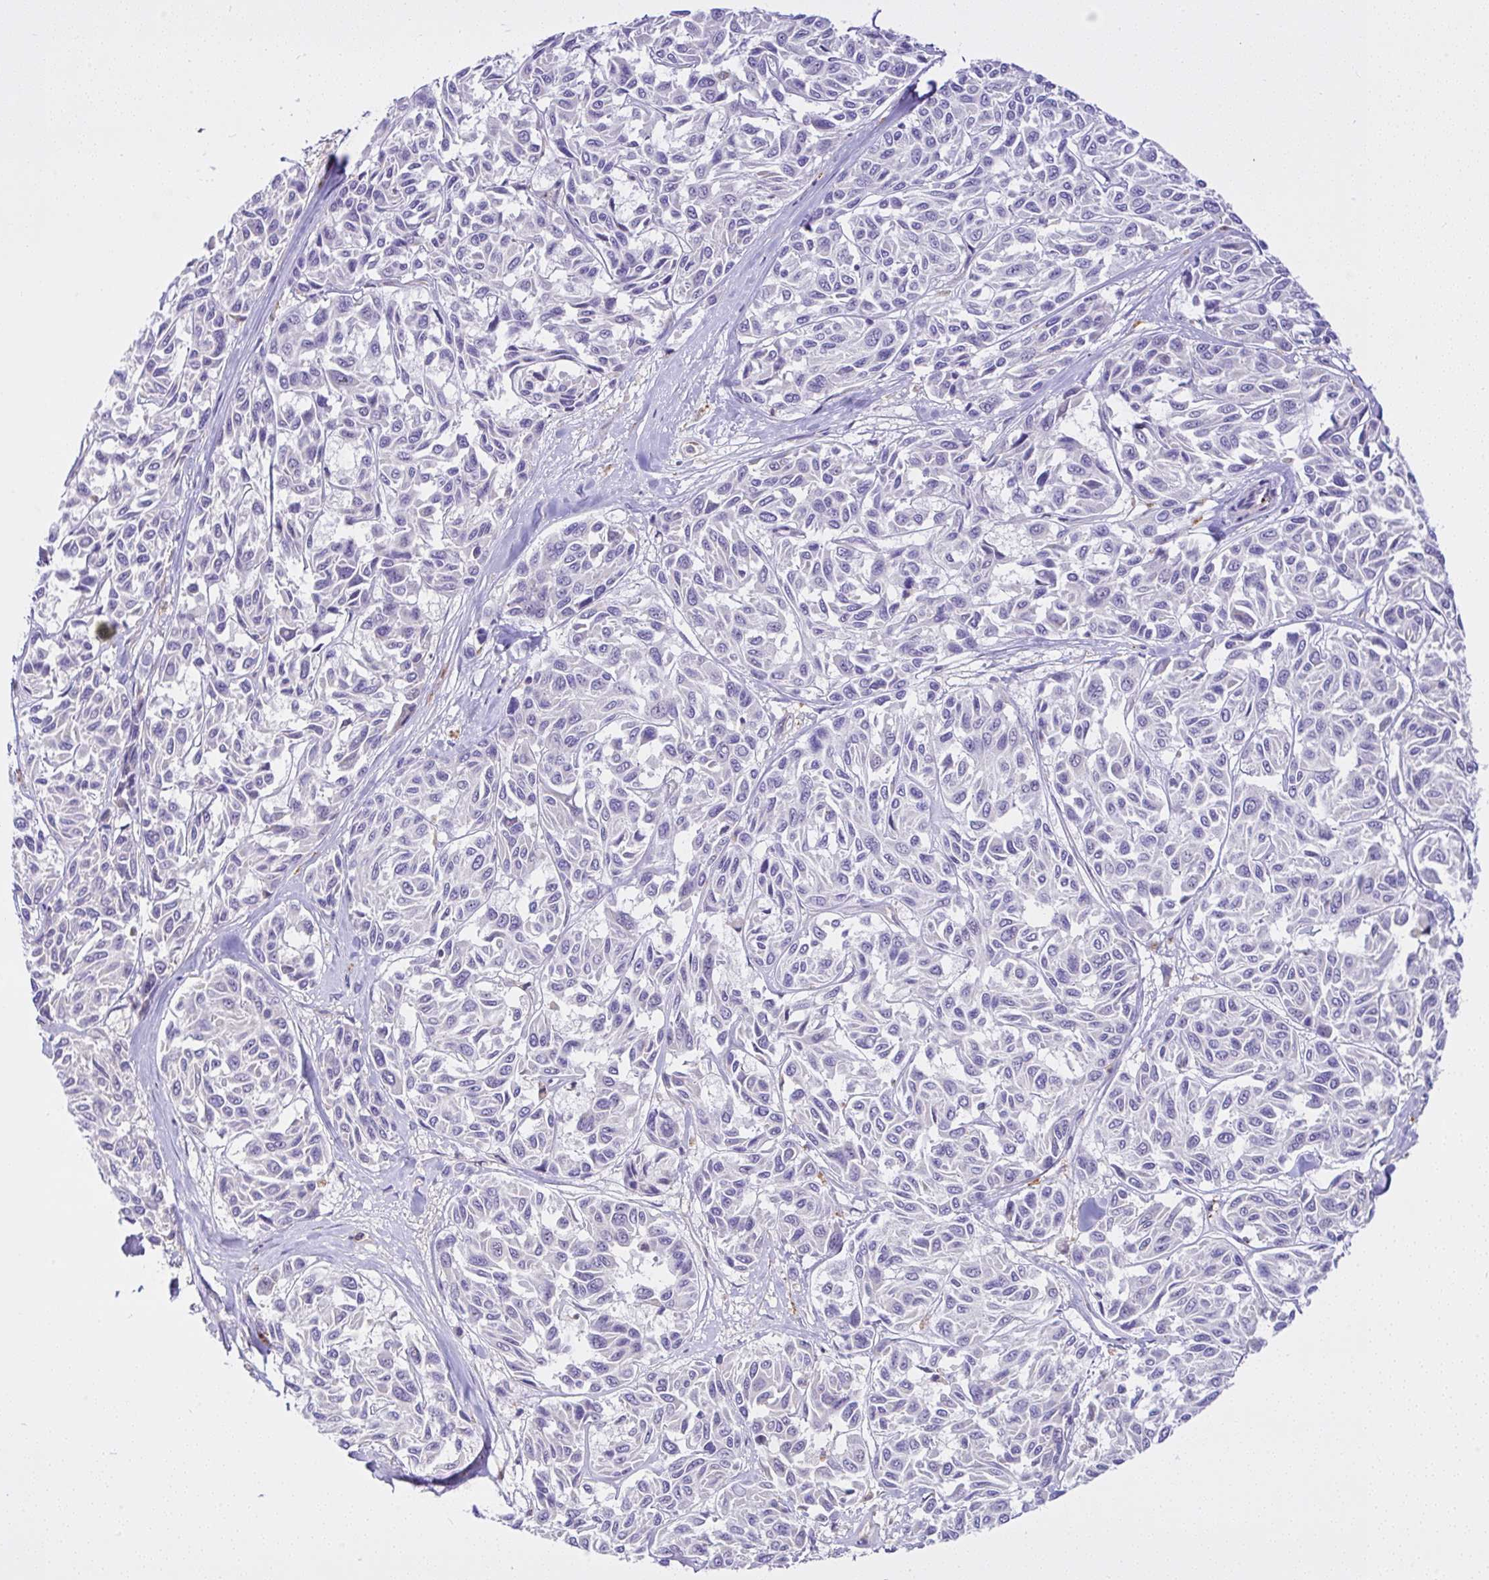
{"staining": {"intensity": "negative", "quantity": "none", "location": "none"}, "tissue": "melanoma", "cell_type": "Tumor cells", "image_type": "cancer", "snomed": [{"axis": "morphology", "description": "Malignant melanoma, NOS"}, {"axis": "topography", "description": "Skin"}], "caption": "High magnification brightfield microscopy of malignant melanoma stained with DAB (brown) and counterstained with hematoxylin (blue): tumor cells show no significant staining.", "gene": "CCDC142", "patient": {"sex": "female", "age": 66}}